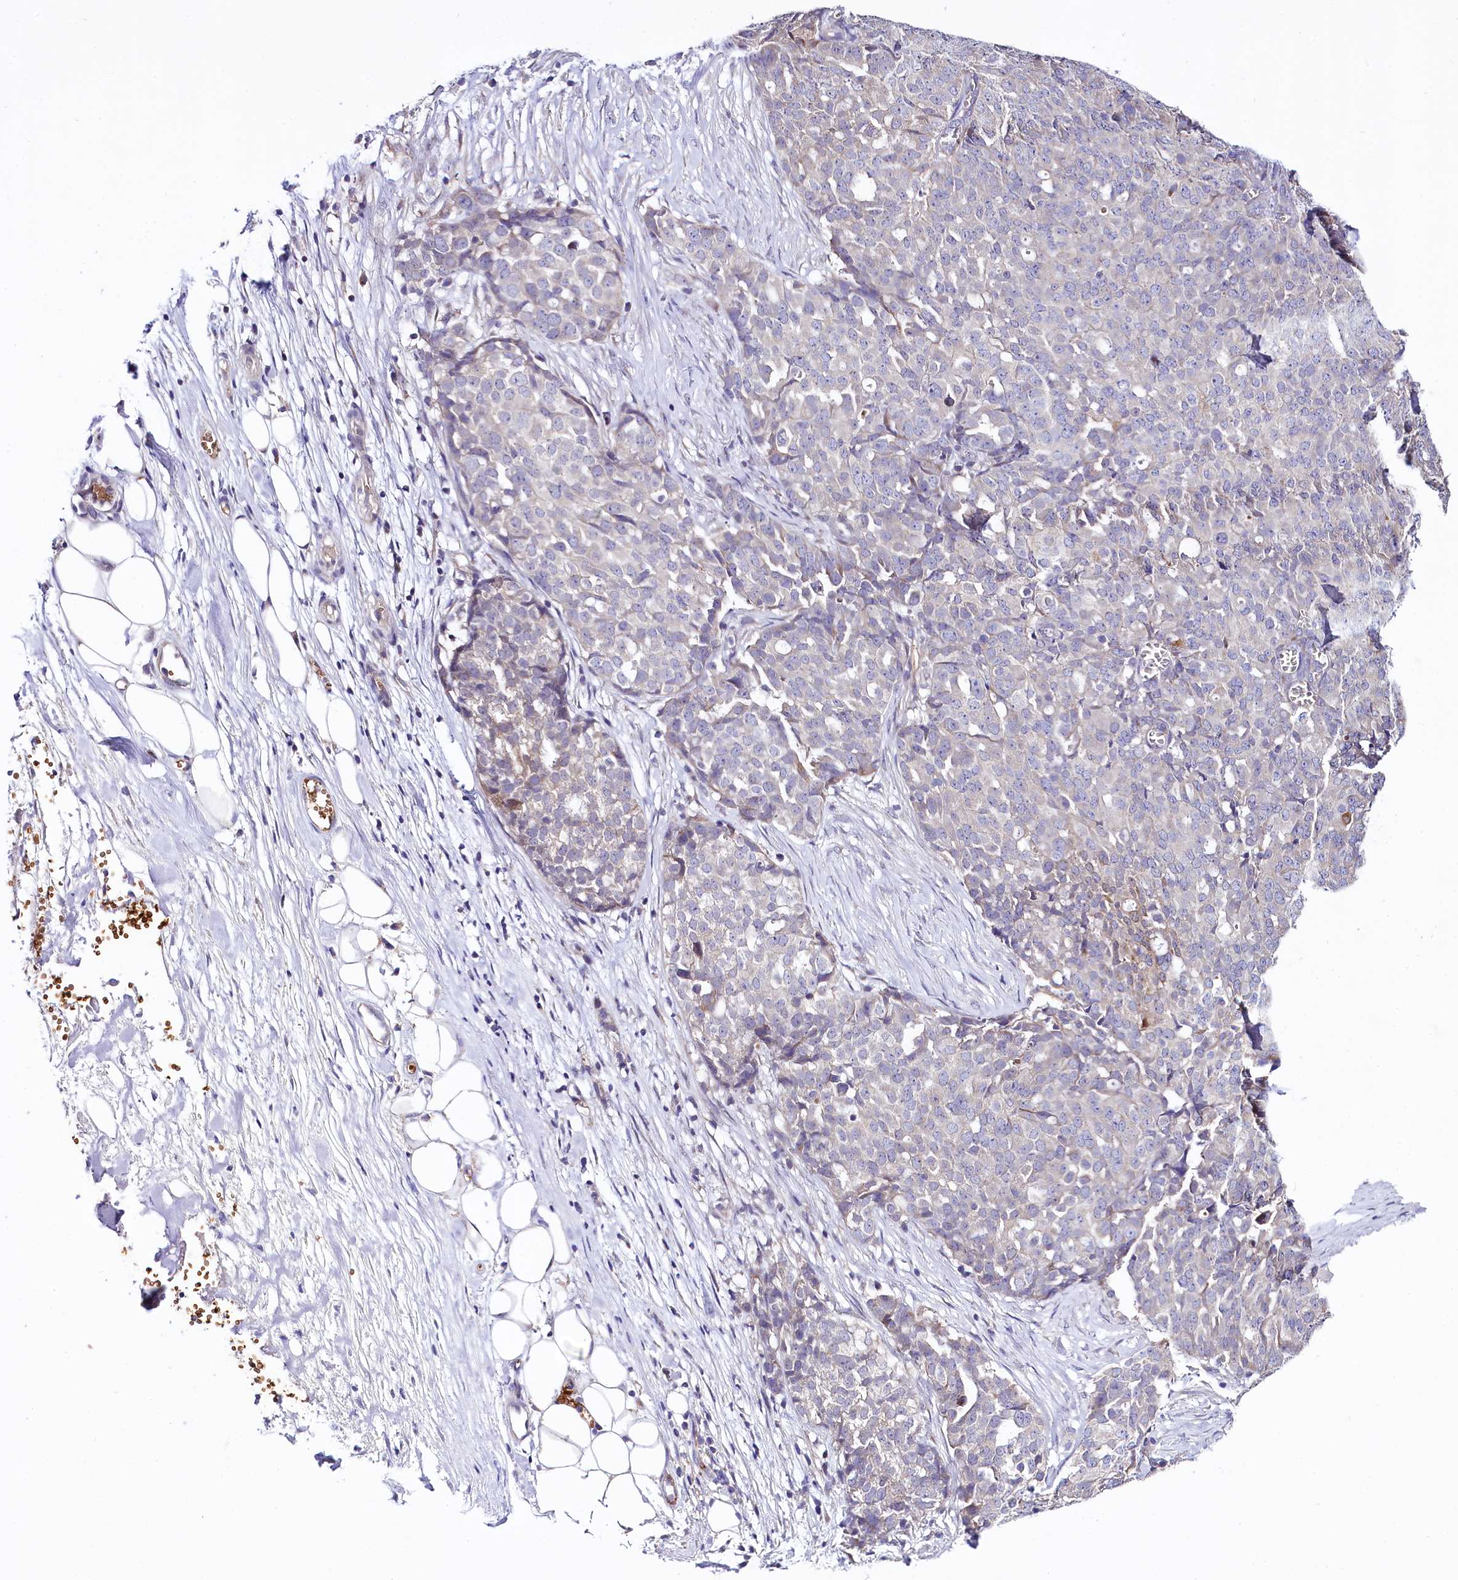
{"staining": {"intensity": "moderate", "quantity": "<25%", "location": "cytoplasmic/membranous"}, "tissue": "ovarian cancer", "cell_type": "Tumor cells", "image_type": "cancer", "snomed": [{"axis": "morphology", "description": "Cystadenocarcinoma, serous, NOS"}, {"axis": "topography", "description": "Soft tissue"}, {"axis": "topography", "description": "Ovary"}], "caption": "The image displays a brown stain indicating the presence of a protein in the cytoplasmic/membranous of tumor cells in serous cystadenocarcinoma (ovarian). (brown staining indicates protein expression, while blue staining denotes nuclei).", "gene": "CEP295", "patient": {"sex": "female", "age": 57}}